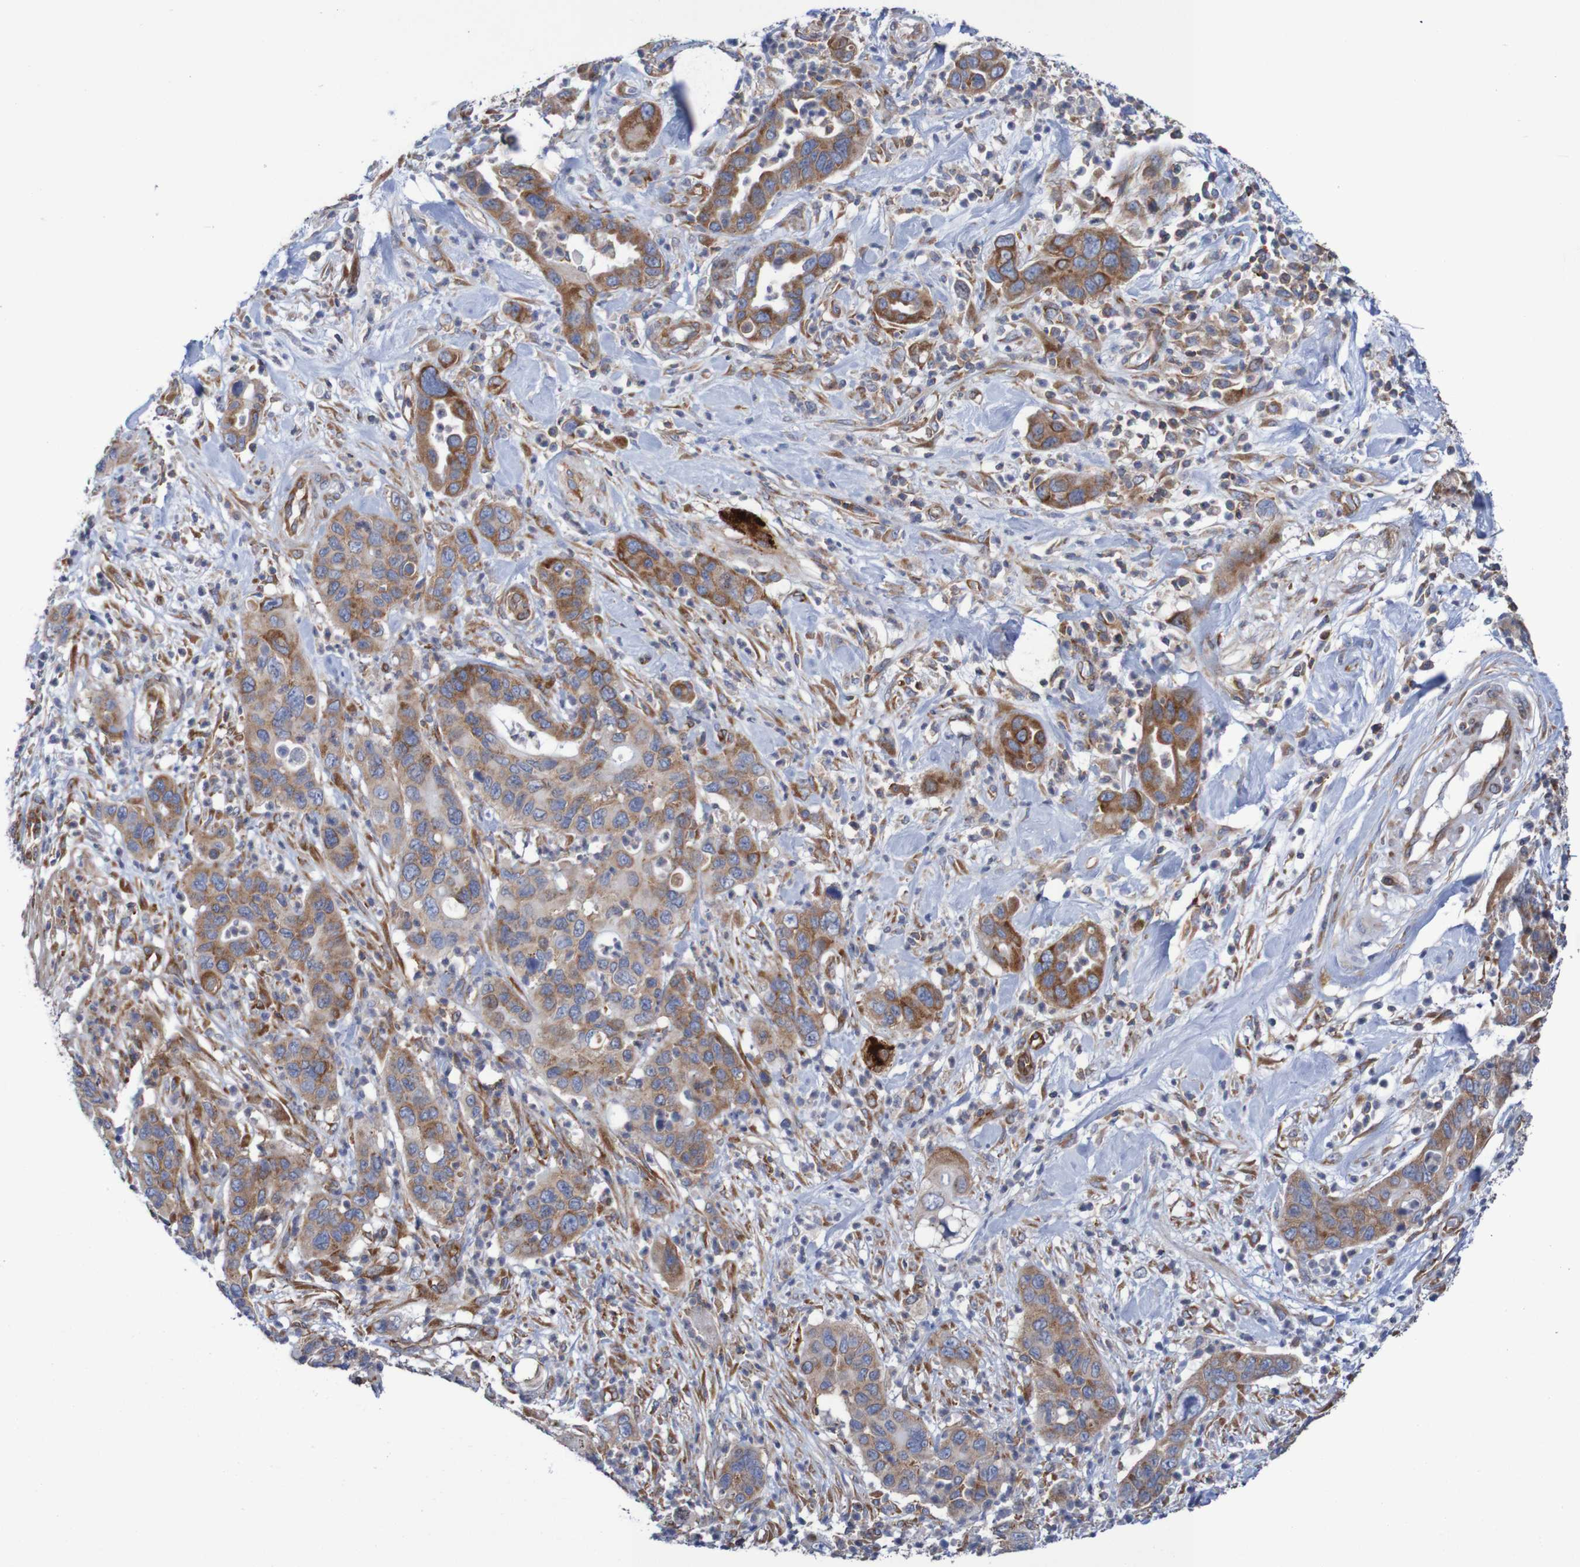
{"staining": {"intensity": "moderate", "quantity": ">75%", "location": "cytoplasmic/membranous"}, "tissue": "pancreatic cancer", "cell_type": "Tumor cells", "image_type": "cancer", "snomed": [{"axis": "morphology", "description": "Adenocarcinoma, NOS"}, {"axis": "topography", "description": "Pancreas"}], "caption": "The immunohistochemical stain shows moderate cytoplasmic/membranous positivity in tumor cells of pancreatic cancer (adenocarcinoma) tissue. The staining is performed using DAB (3,3'-diaminobenzidine) brown chromogen to label protein expression. The nuclei are counter-stained blue using hematoxylin.", "gene": "FXR2", "patient": {"sex": "female", "age": 71}}